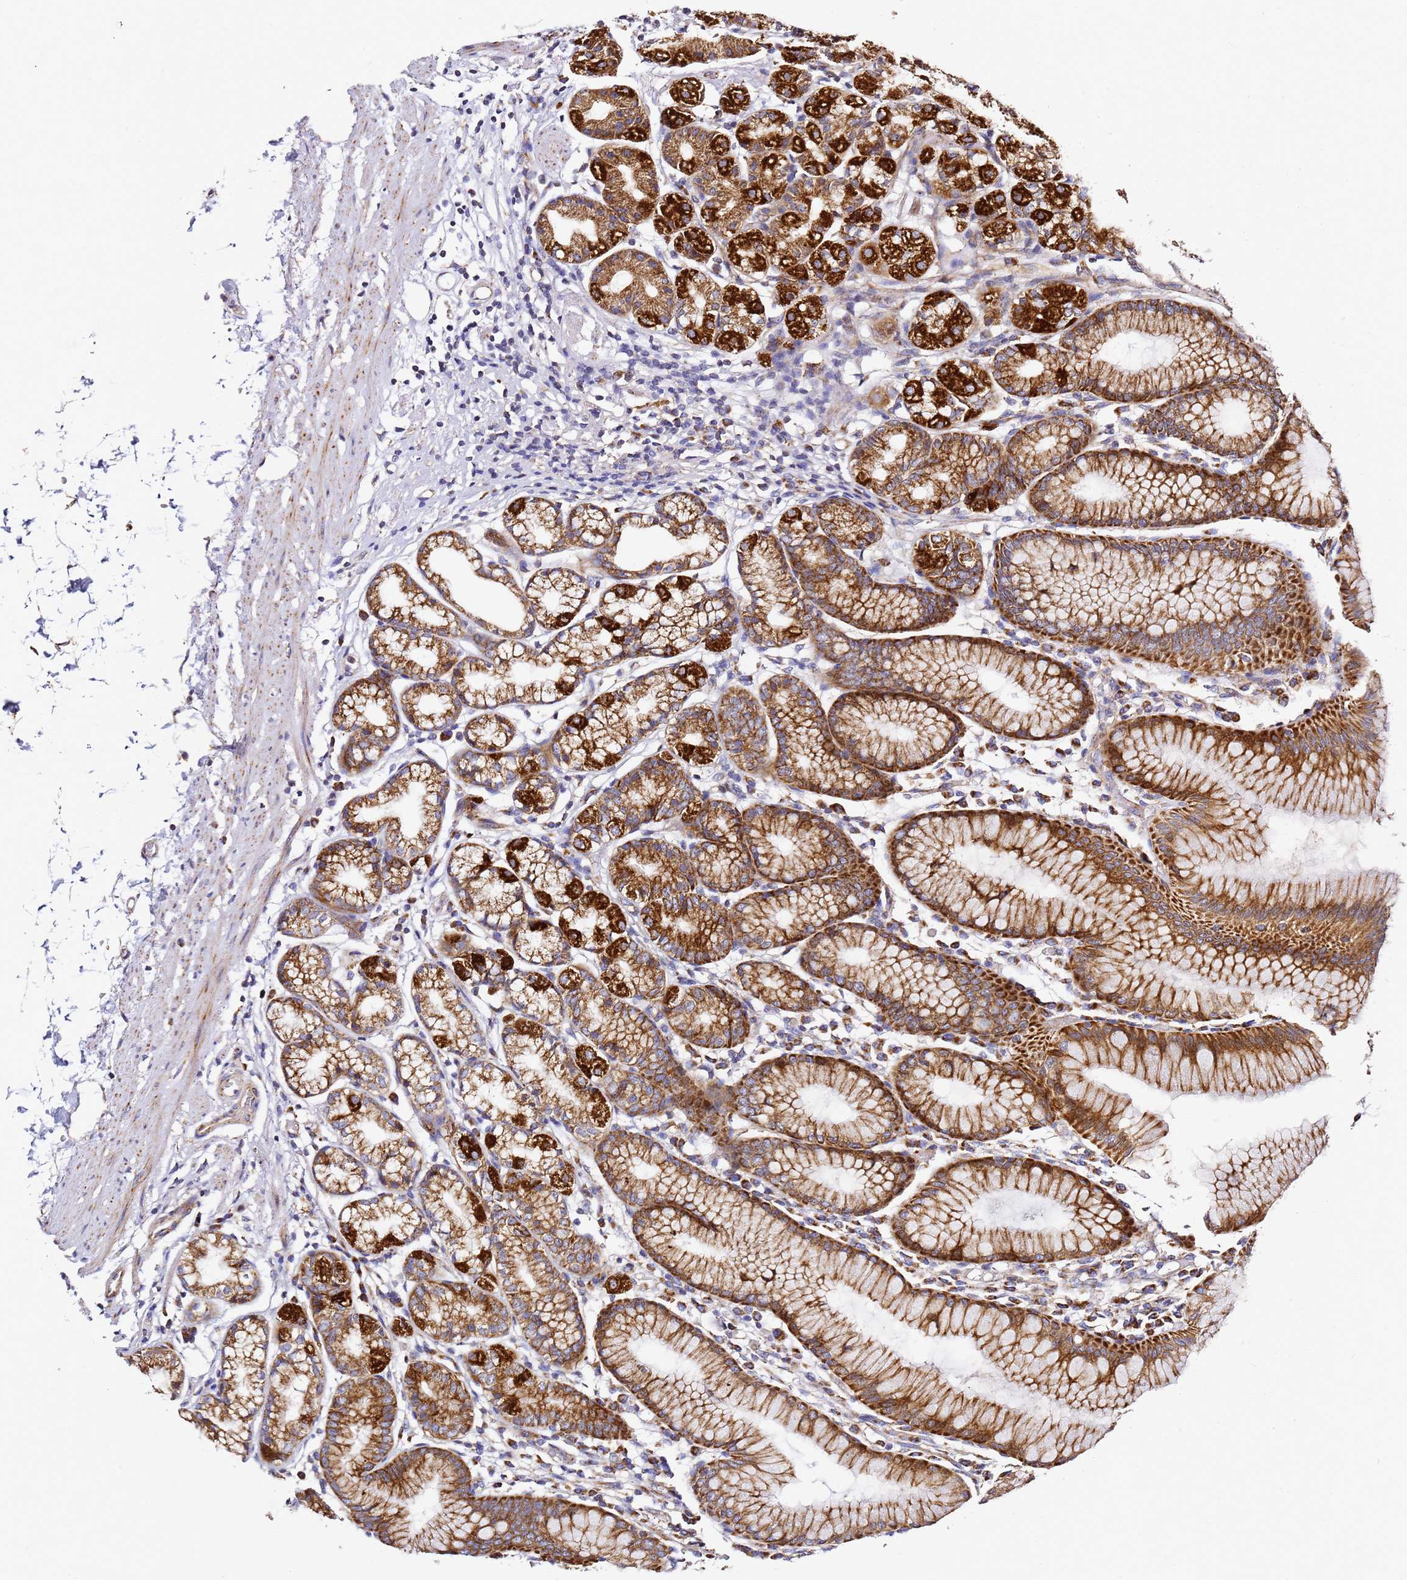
{"staining": {"intensity": "strong", "quantity": ">75%", "location": "cytoplasmic/membranous"}, "tissue": "stomach", "cell_type": "Glandular cells", "image_type": "normal", "snomed": [{"axis": "morphology", "description": "Normal tissue, NOS"}, {"axis": "topography", "description": "Stomach"}], "caption": "Brown immunohistochemical staining in unremarkable human stomach displays strong cytoplasmic/membranous positivity in approximately >75% of glandular cells.", "gene": "NDUFA3", "patient": {"sex": "female", "age": 57}}